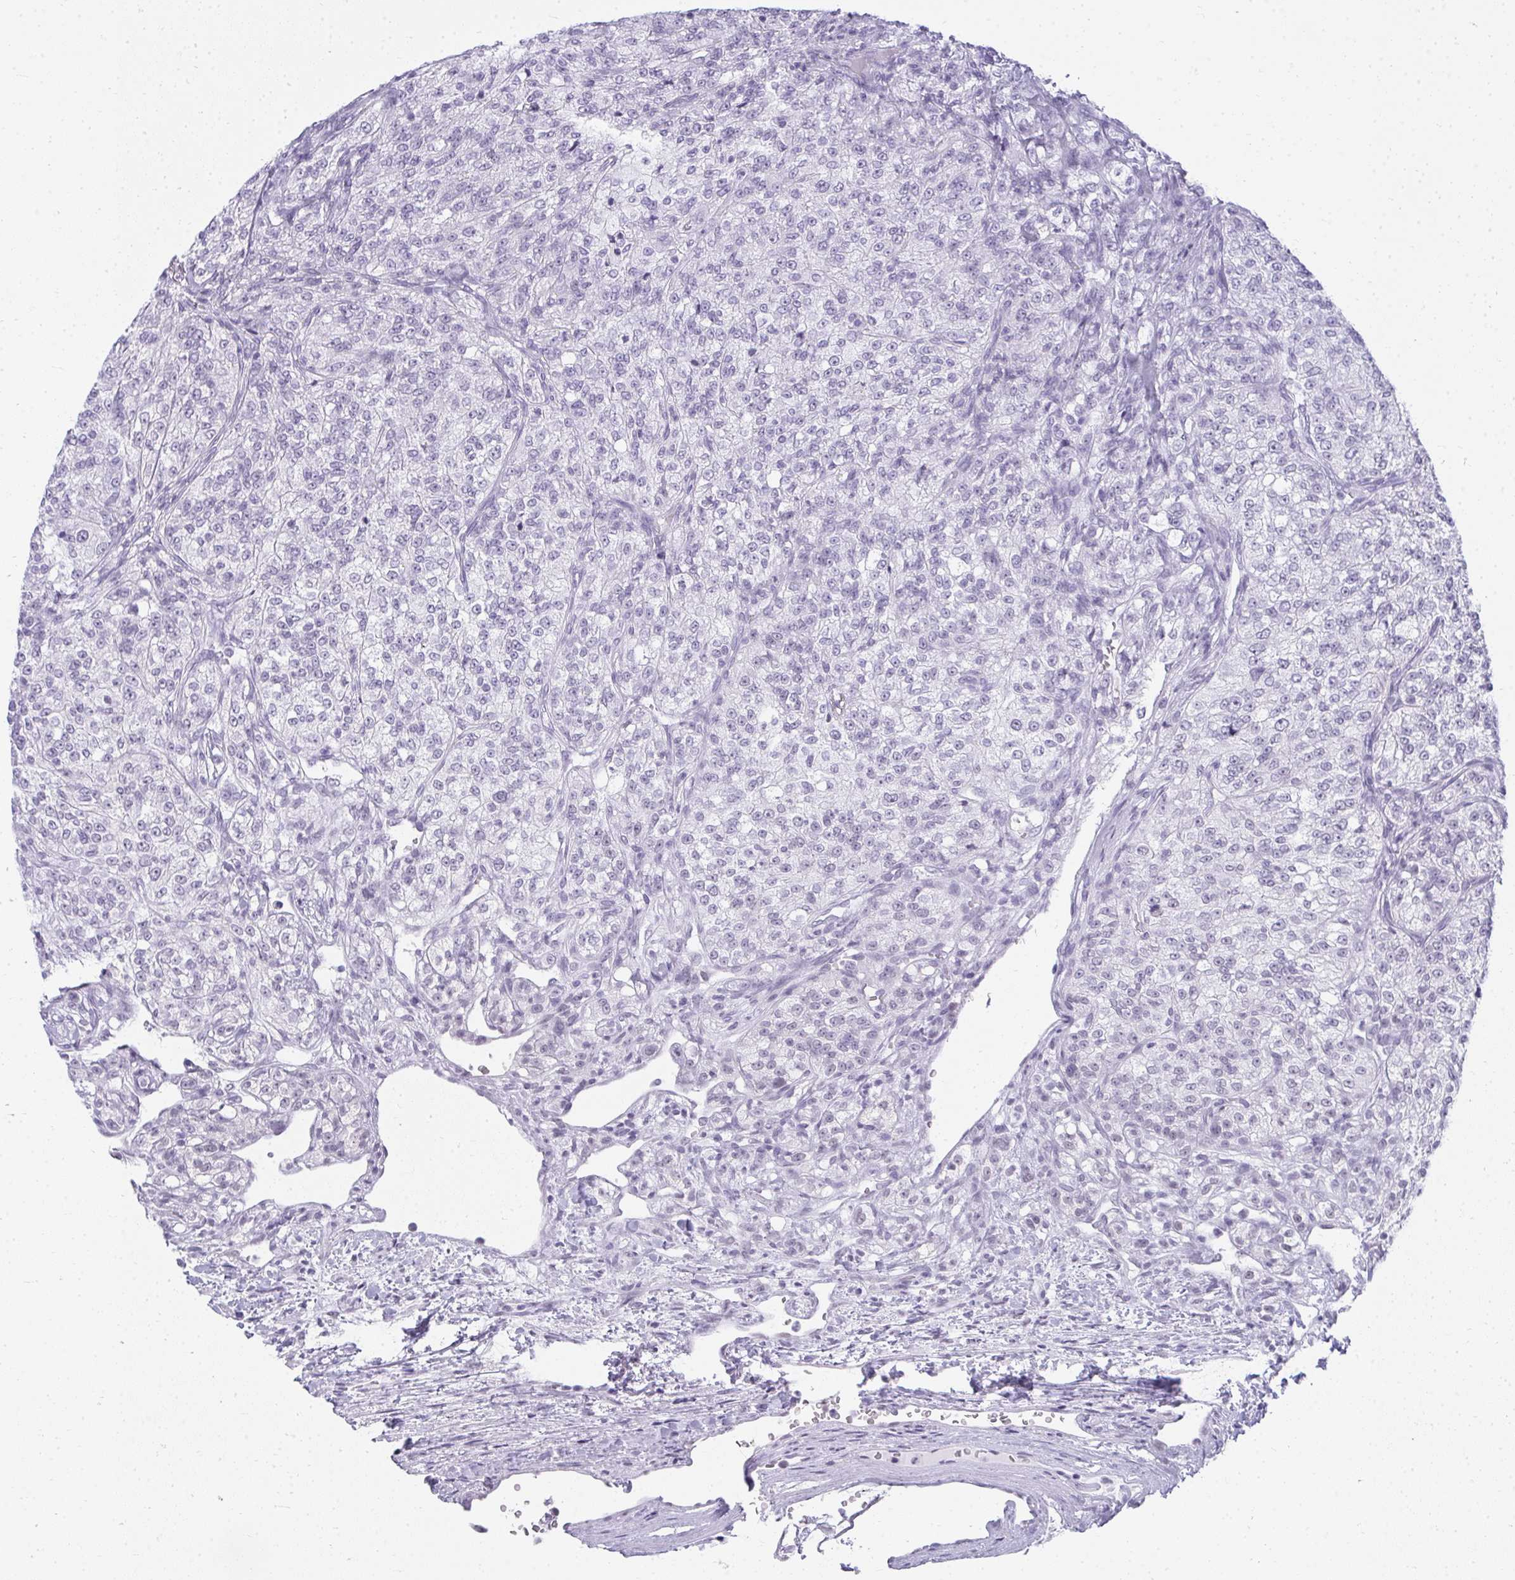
{"staining": {"intensity": "negative", "quantity": "none", "location": "none"}, "tissue": "renal cancer", "cell_type": "Tumor cells", "image_type": "cancer", "snomed": [{"axis": "morphology", "description": "Adenocarcinoma, NOS"}, {"axis": "topography", "description": "Kidney"}], "caption": "Renal cancer (adenocarcinoma) was stained to show a protein in brown. There is no significant positivity in tumor cells. (DAB (3,3'-diaminobenzidine) immunohistochemistry with hematoxylin counter stain).", "gene": "PLA2G1B", "patient": {"sex": "female", "age": 63}}